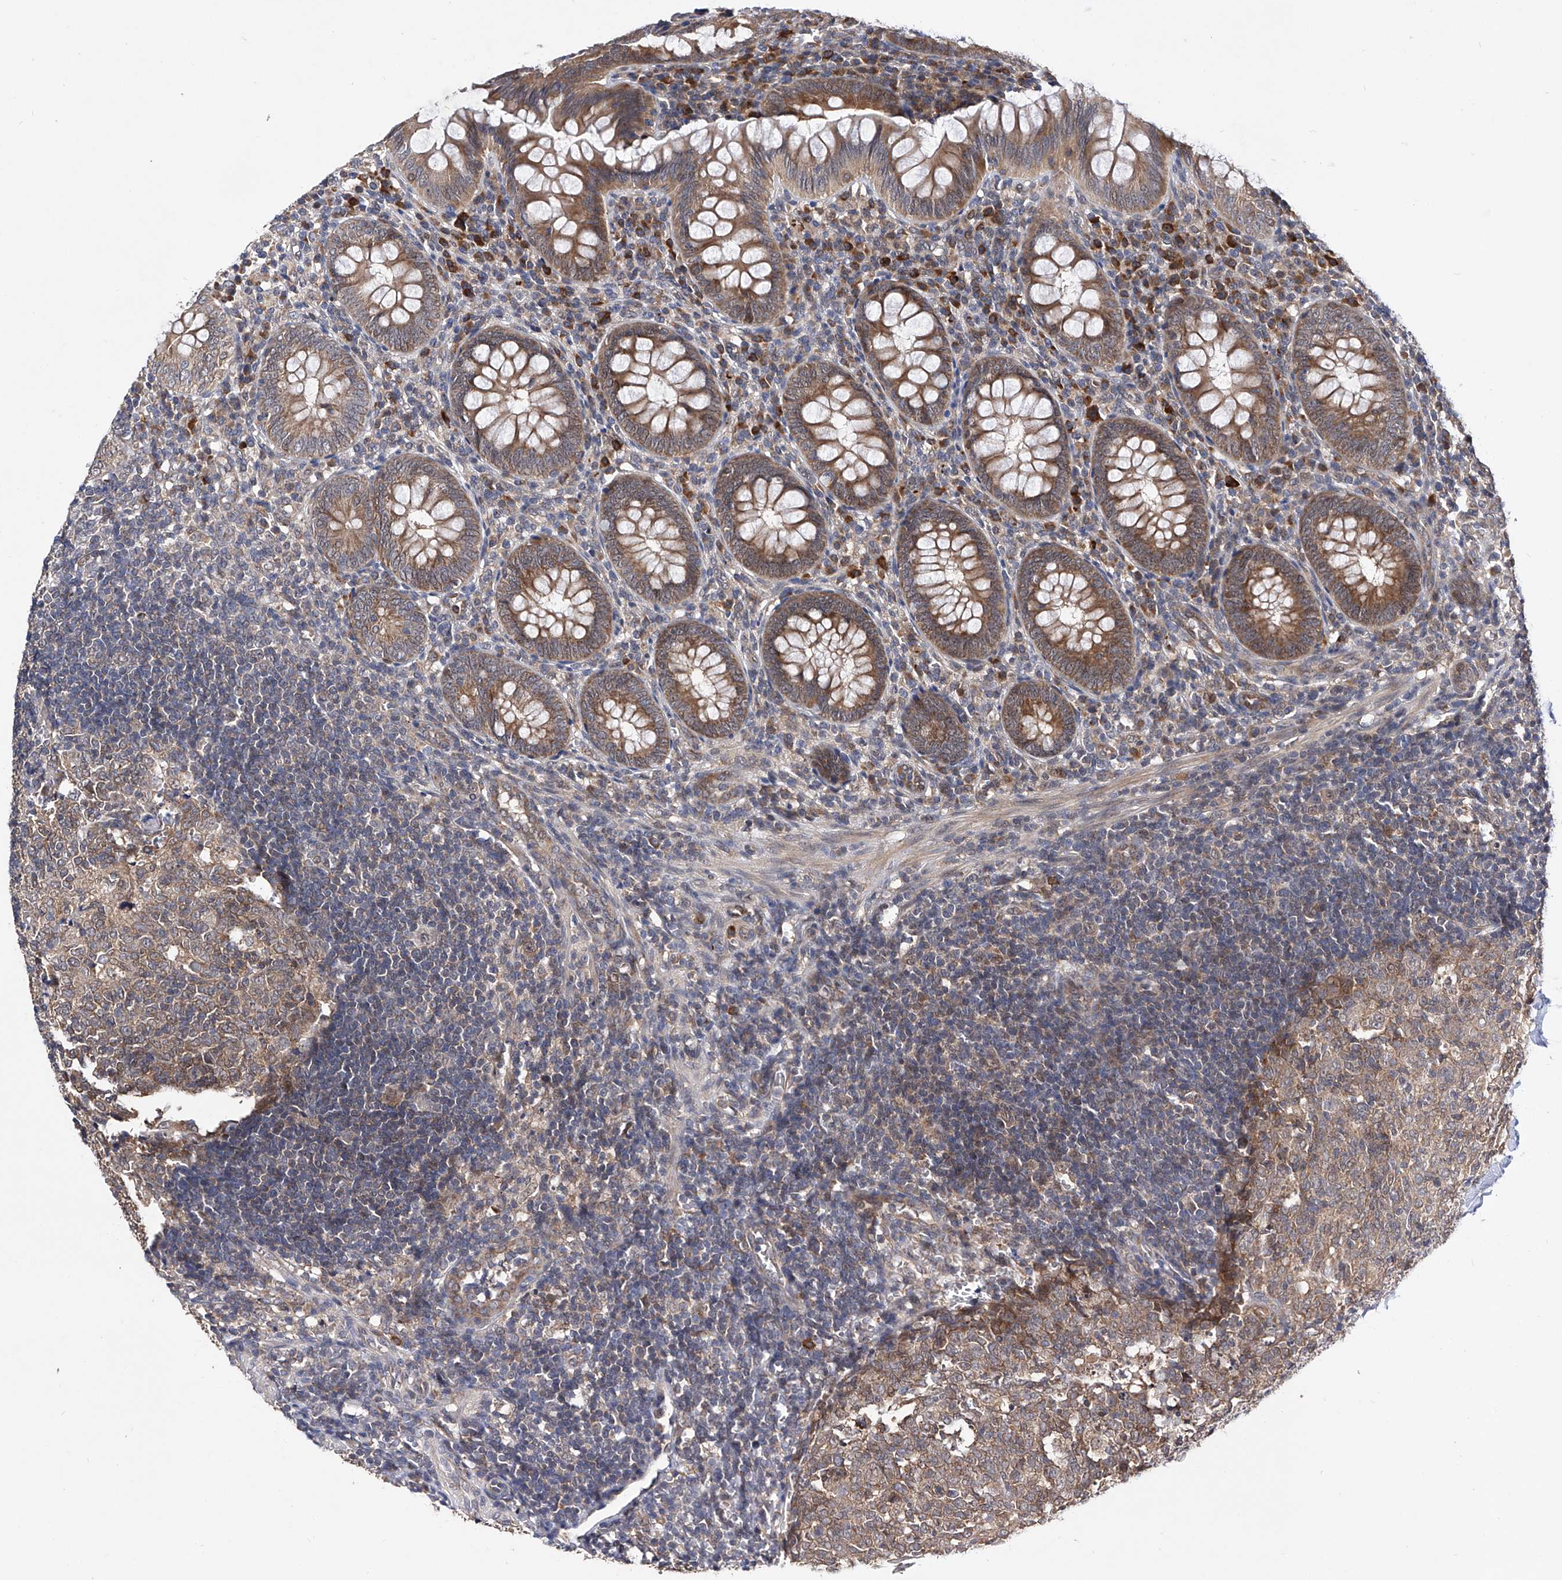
{"staining": {"intensity": "moderate", "quantity": ">75%", "location": "cytoplasmic/membranous"}, "tissue": "appendix", "cell_type": "Glandular cells", "image_type": "normal", "snomed": [{"axis": "morphology", "description": "Normal tissue, NOS"}, {"axis": "topography", "description": "Appendix"}], "caption": "An immunohistochemistry (IHC) micrograph of normal tissue is shown. Protein staining in brown highlights moderate cytoplasmic/membranous positivity in appendix within glandular cells. (Brightfield microscopy of DAB IHC at high magnification).", "gene": "USP45", "patient": {"sex": "male", "age": 14}}